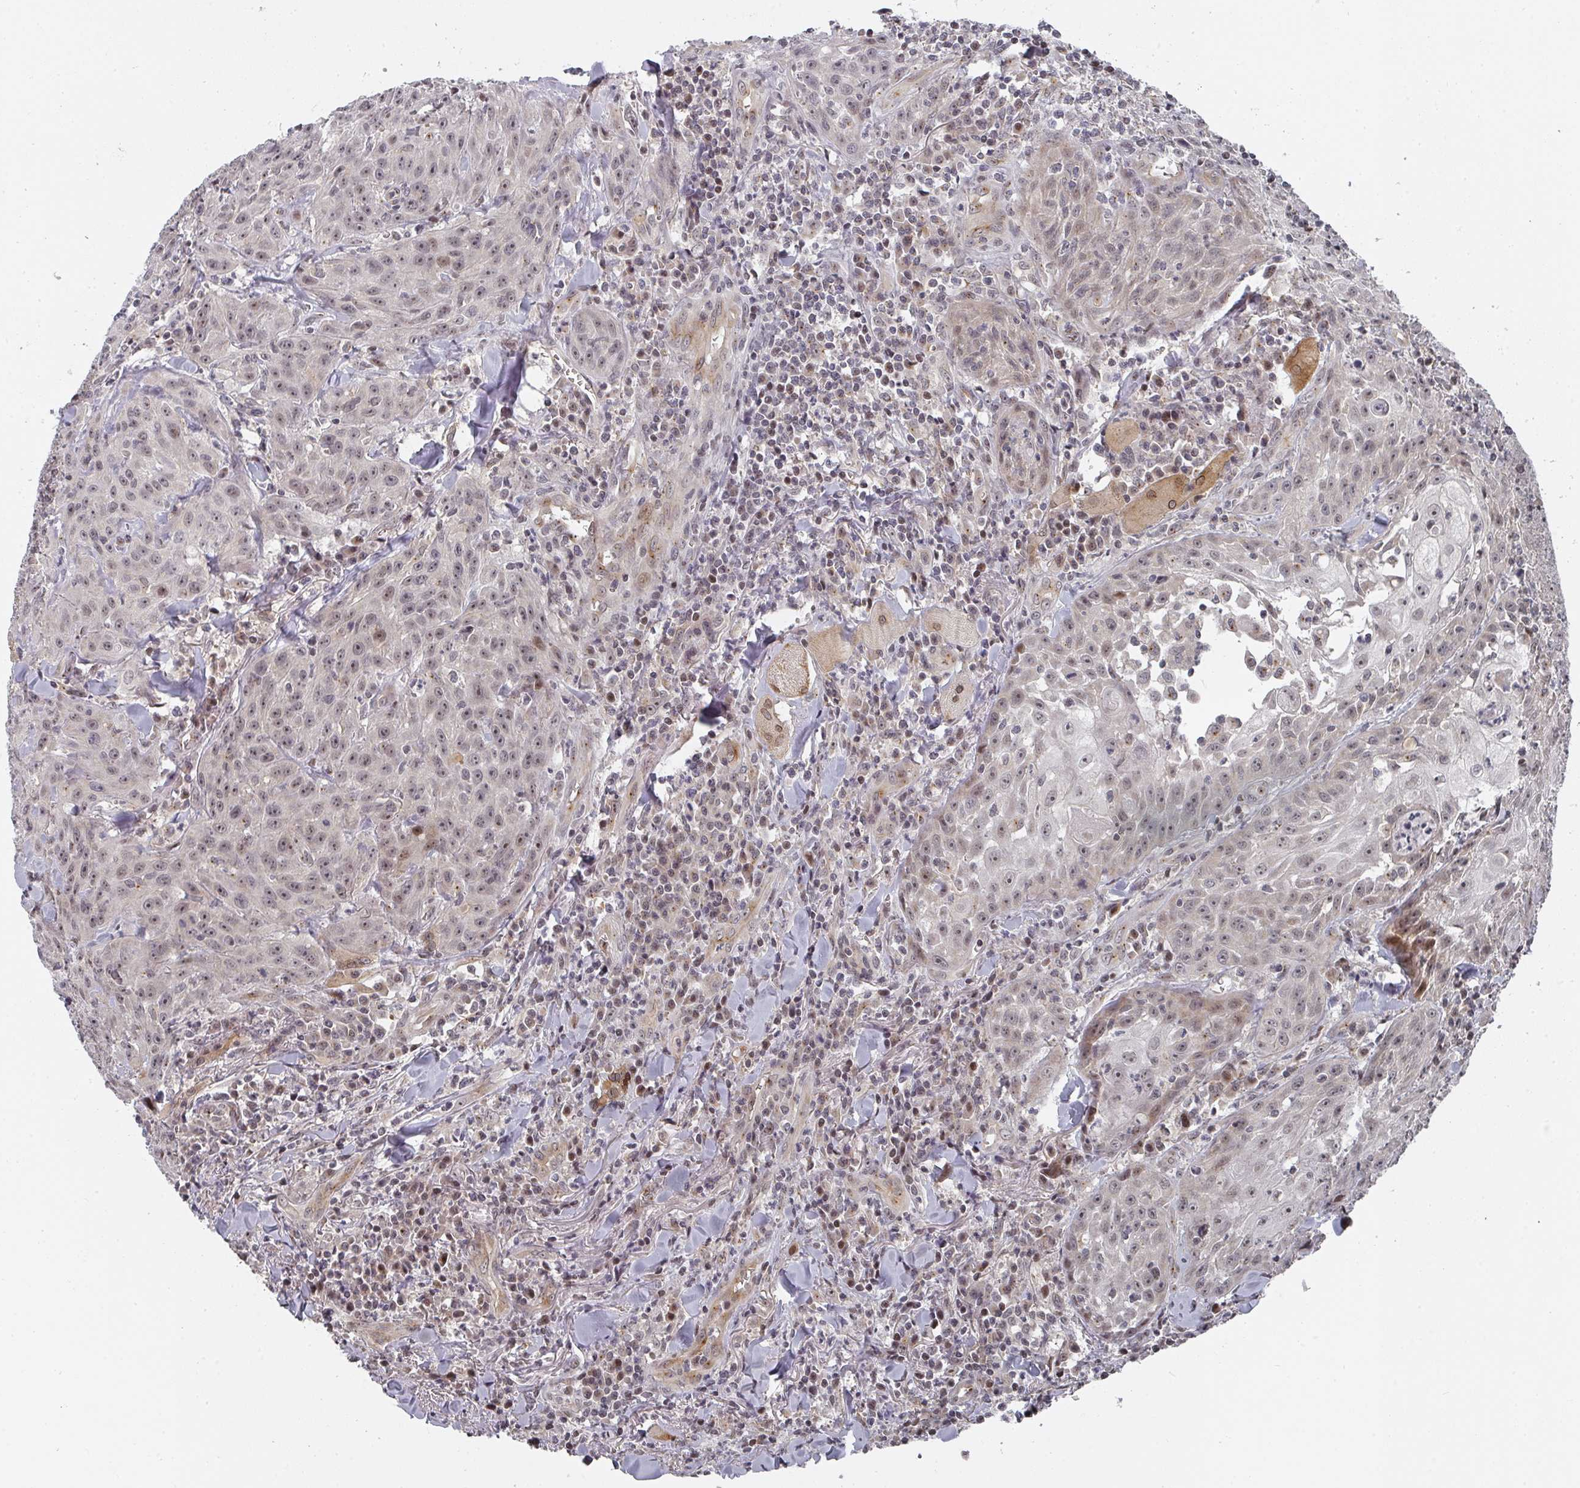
{"staining": {"intensity": "weak", "quantity": ">75%", "location": "nuclear"}, "tissue": "head and neck cancer", "cell_type": "Tumor cells", "image_type": "cancer", "snomed": [{"axis": "morphology", "description": "Normal tissue, NOS"}, {"axis": "morphology", "description": "Squamous cell carcinoma, NOS"}, {"axis": "topography", "description": "Oral tissue"}, {"axis": "topography", "description": "Head-Neck"}], "caption": "Immunohistochemical staining of human head and neck cancer (squamous cell carcinoma) reveals low levels of weak nuclear protein expression in approximately >75% of tumor cells. (brown staining indicates protein expression, while blue staining denotes nuclei).", "gene": "KIF1C", "patient": {"sex": "female", "age": 70}}